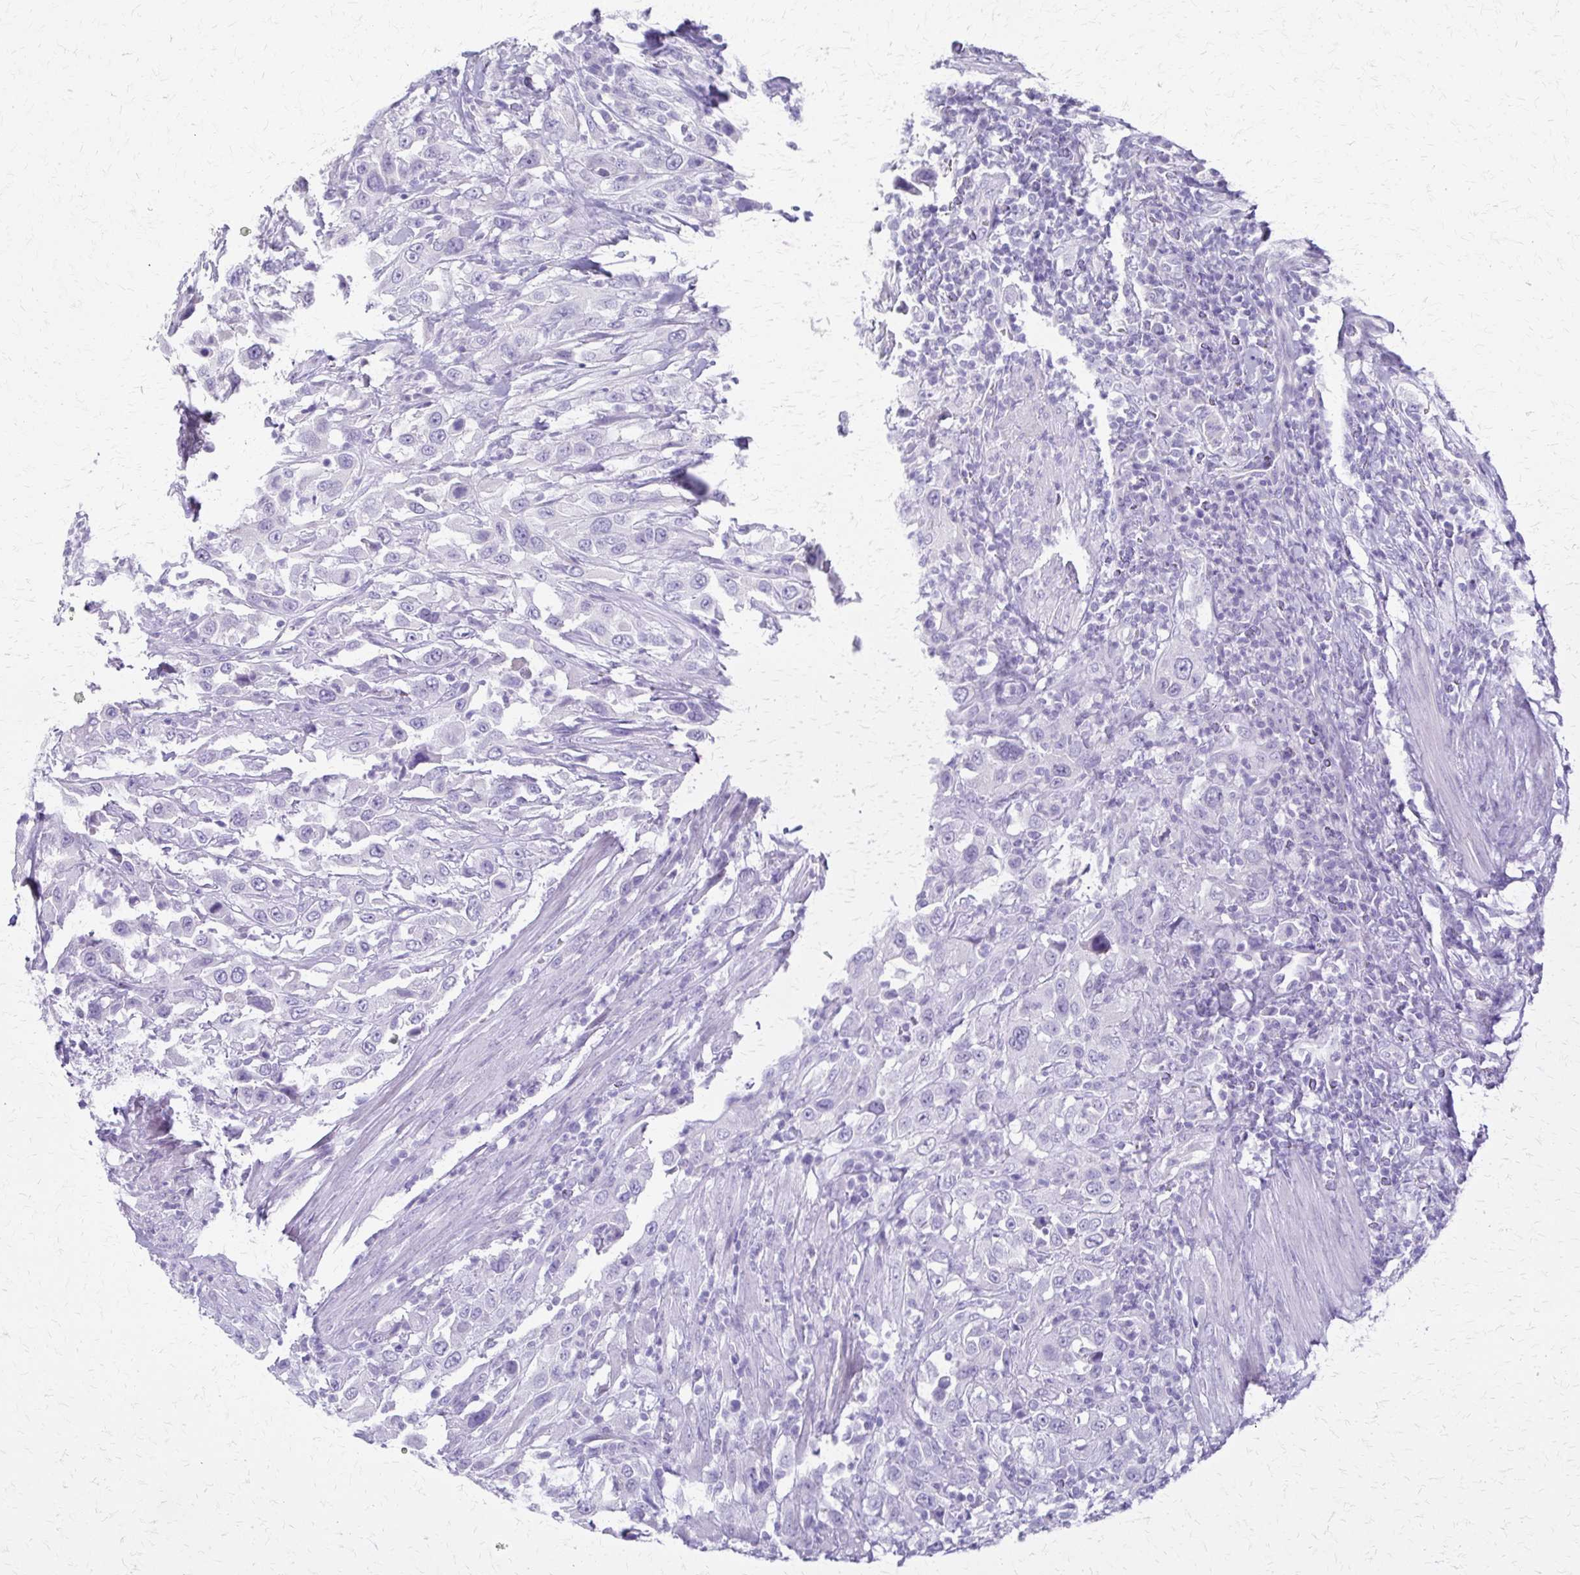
{"staining": {"intensity": "negative", "quantity": "none", "location": "none"}, "tissue": "urothelial cancer", "cell_type": "Tumor cells", "image_type": "cancer", "snomed": [{"axis": "morphology", "description": "Urothelial carcinoma, High grade"}, {"axis": "topography", "description": "Urinary bladder"}], "caption": "DAB immunohistochemical staining of human urothelial cancer reveals no significant positivity in tumor cells.", "gene": "CYB5A", "patient": {"sex": "male", "age": 61}}